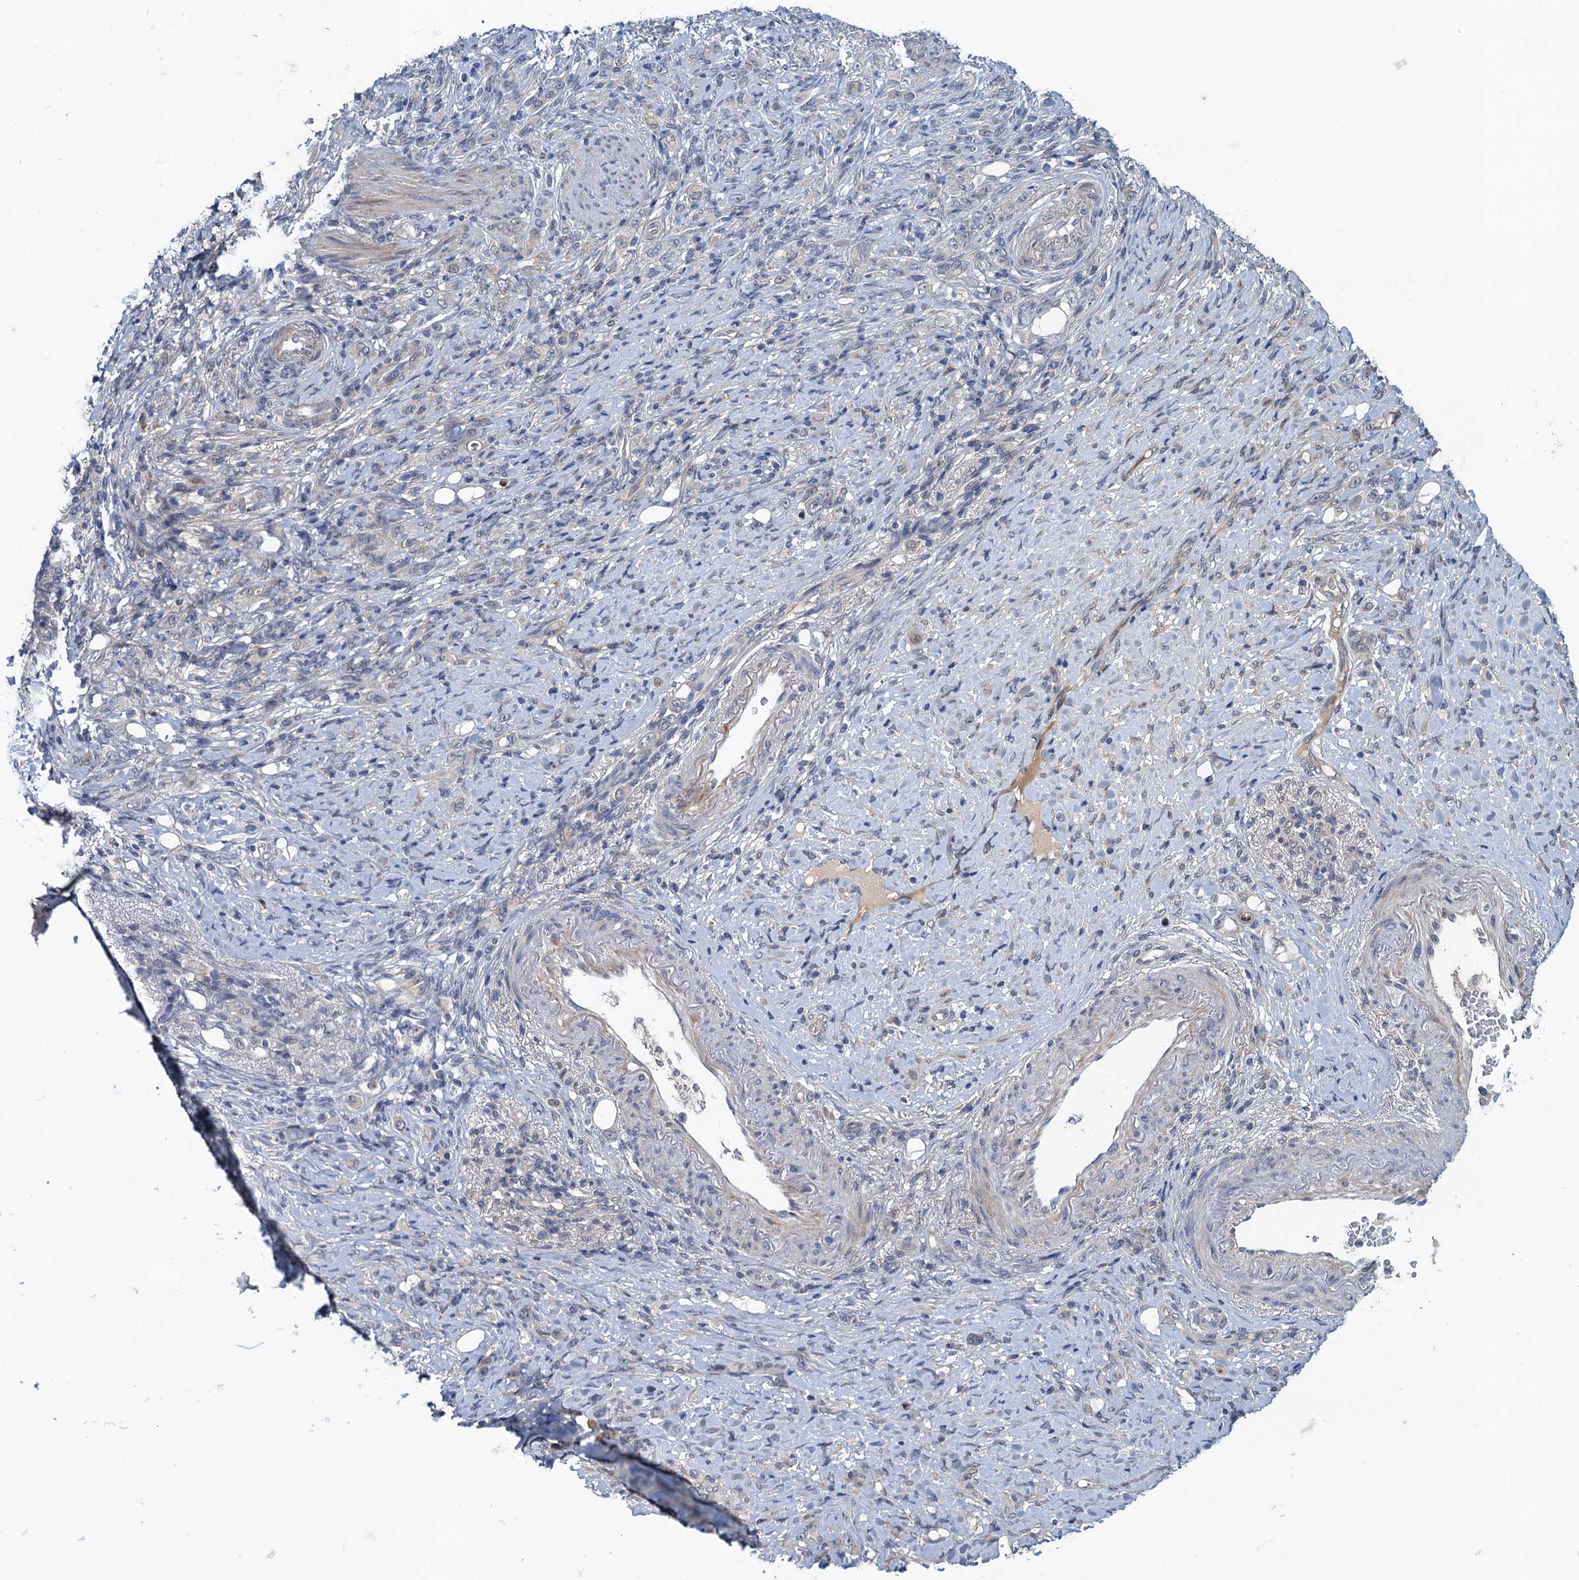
{"staining": {"intensity": "negative", "quantity": "none", "location": "none"}, "tissue": "stomach cancer", "cell_type": "Tumor cells", "image_type": "cancer", "snomed": [{"axis": "morphology", "description": "Adenocarcinoma, NOS"}, {"axis": "topography", "description": "Stomach"}], "caption": "This is a histopathology image of IHC staining of stomach cancer, which shows no staining in tumor cells.", "gene": "MDM1", "patient": {"sex": "female", "age": 79}}